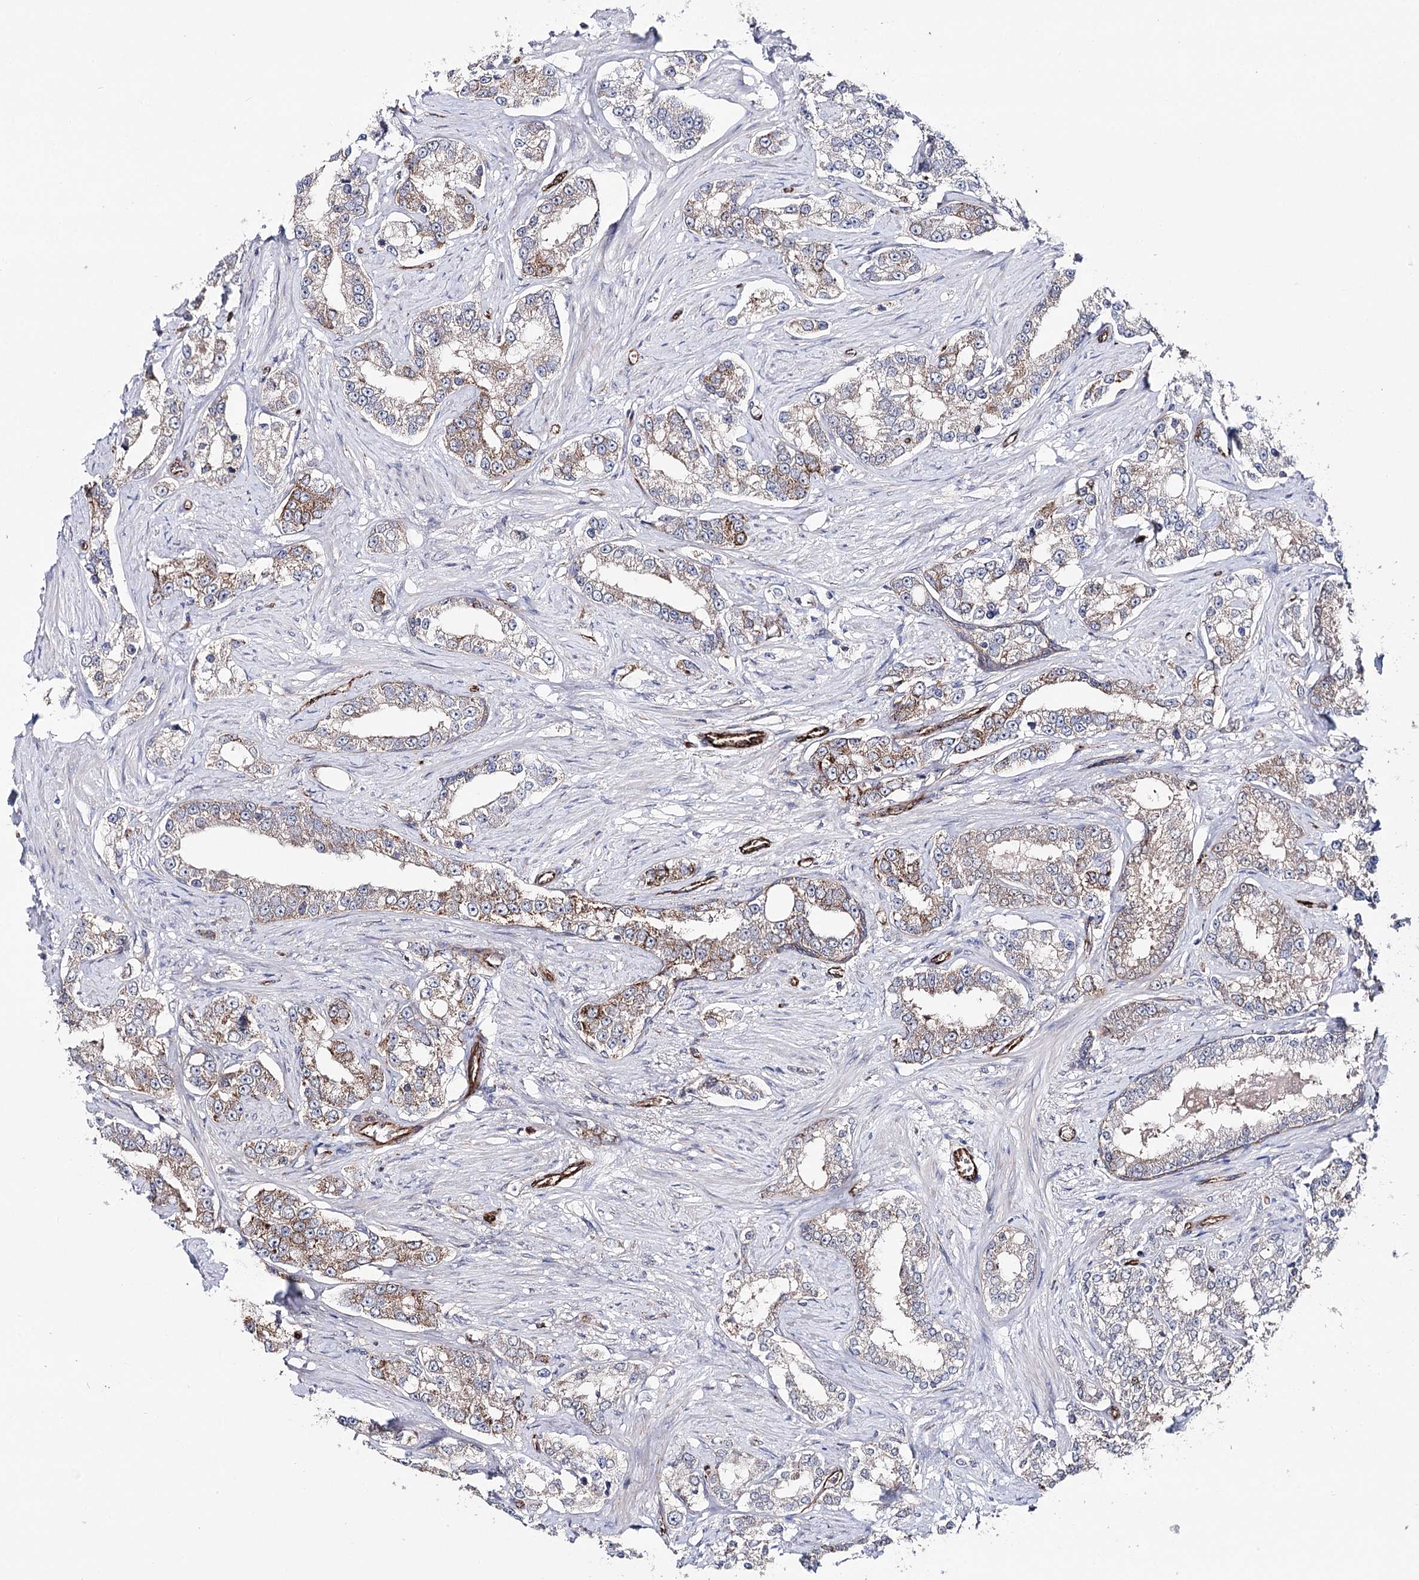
{"staining": {"intensity": "moderate", "quantity": "25%-75%", "location": "cytoplasmic/membranous"}, "tissue": "prostate cancer", "cell_type": "Tumor cells", "image_type": "cancer", "snomed": [{"axis": "morphology", "description": "Normal tissue, NOS"}, {"axis": "morphology", "description": "Adenocarcinoma, High grade"}, {"axis": "topography", "description": "Prostate"}], "caption": "Prostate cancer (high-grade adenocarcinoma) stained with a protein marker demonstrates moderate staining in tumor cells.", "gene": "MIB1", "patient": {"sex": "male", "age": 83}}